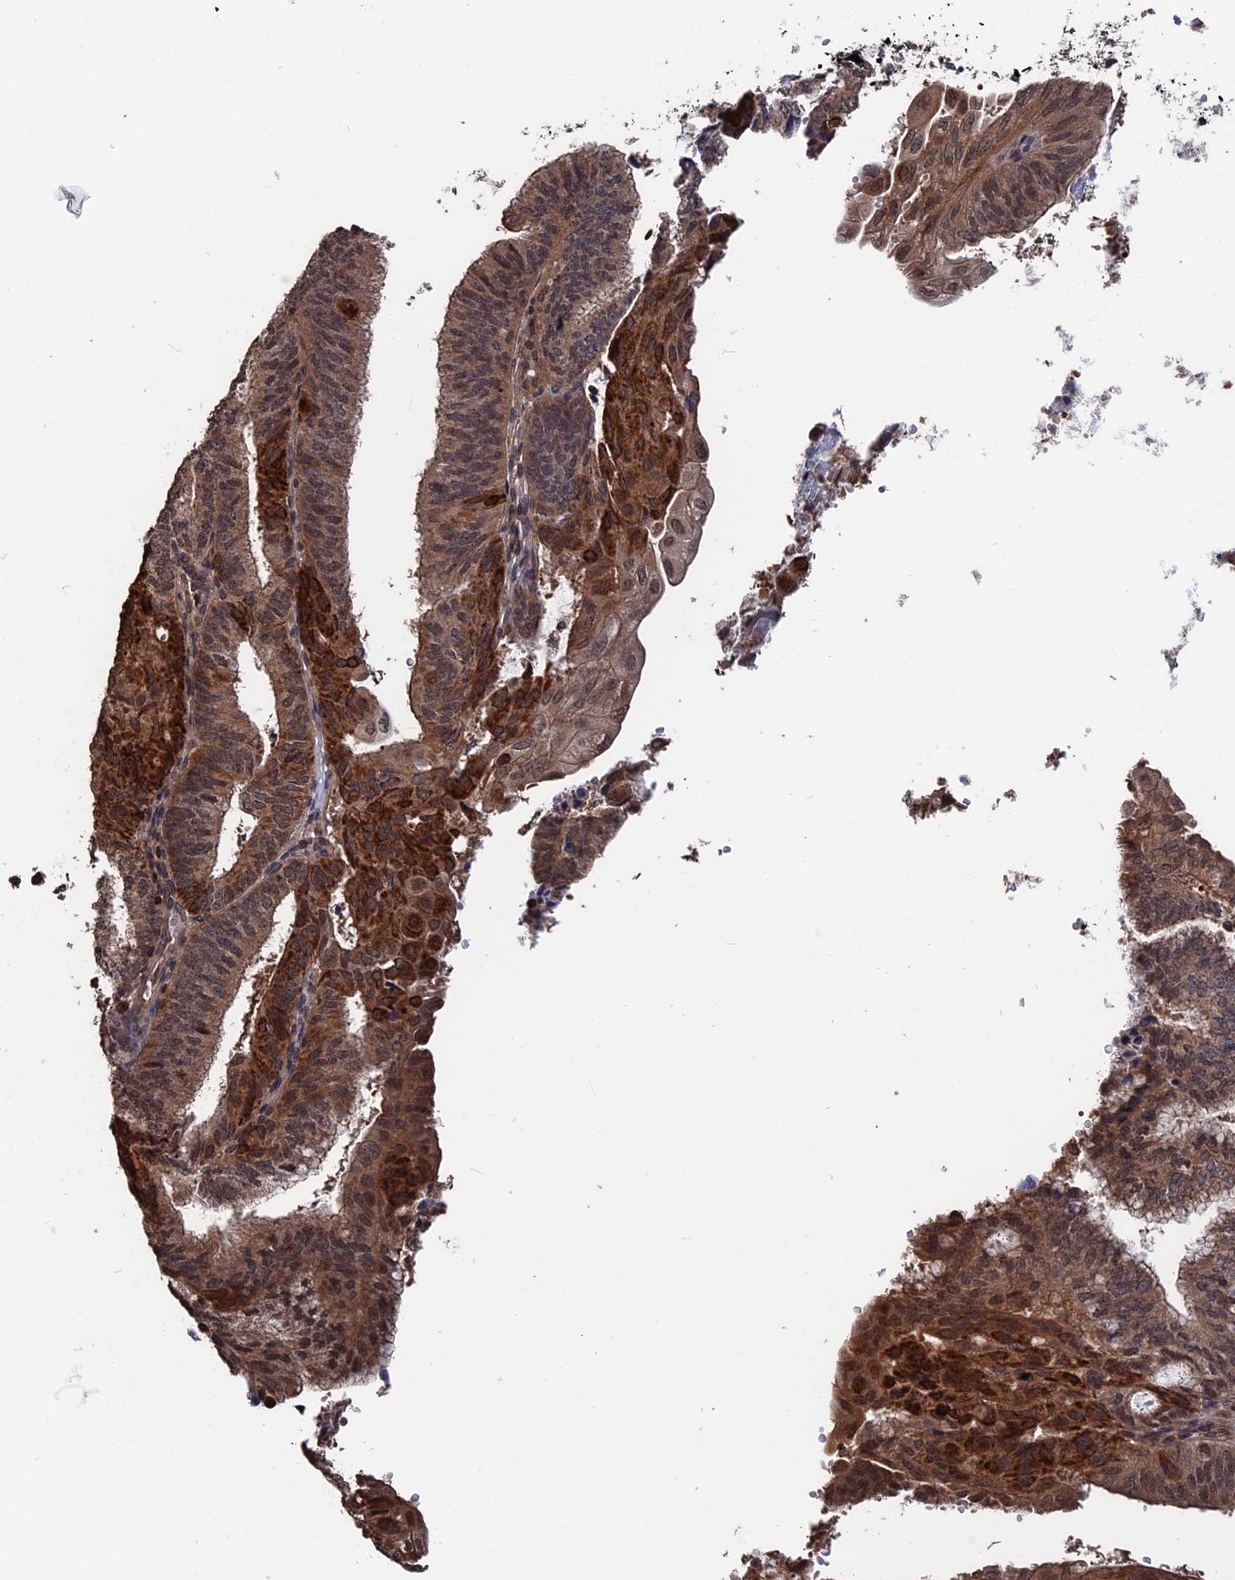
{"staining": {"intensity": "strong", "quantity": "25%-75%", "location": "cytoplasmic/membranous,nuclear"}, "tissue": "endometrial cancer", "cell_type": "Tumor cells", "image_type": "cancer", "snomed": [{"axis": "morphology", "description": "Adenocarcinoma, NOS"}, {"axis": "topography", "description": "Endometrium"}], "caption": "Adenocarcinoma (endometrial) was stained to show a protein in brown. There is high levels of strong cytoplasmic/membranous and nuclear expression in about 25%-75% of tumor cells. (IHC, brightfield microscopy, high magnification).", "gene": "PDE12", "patient": {"sex": "female", "age": 49}}